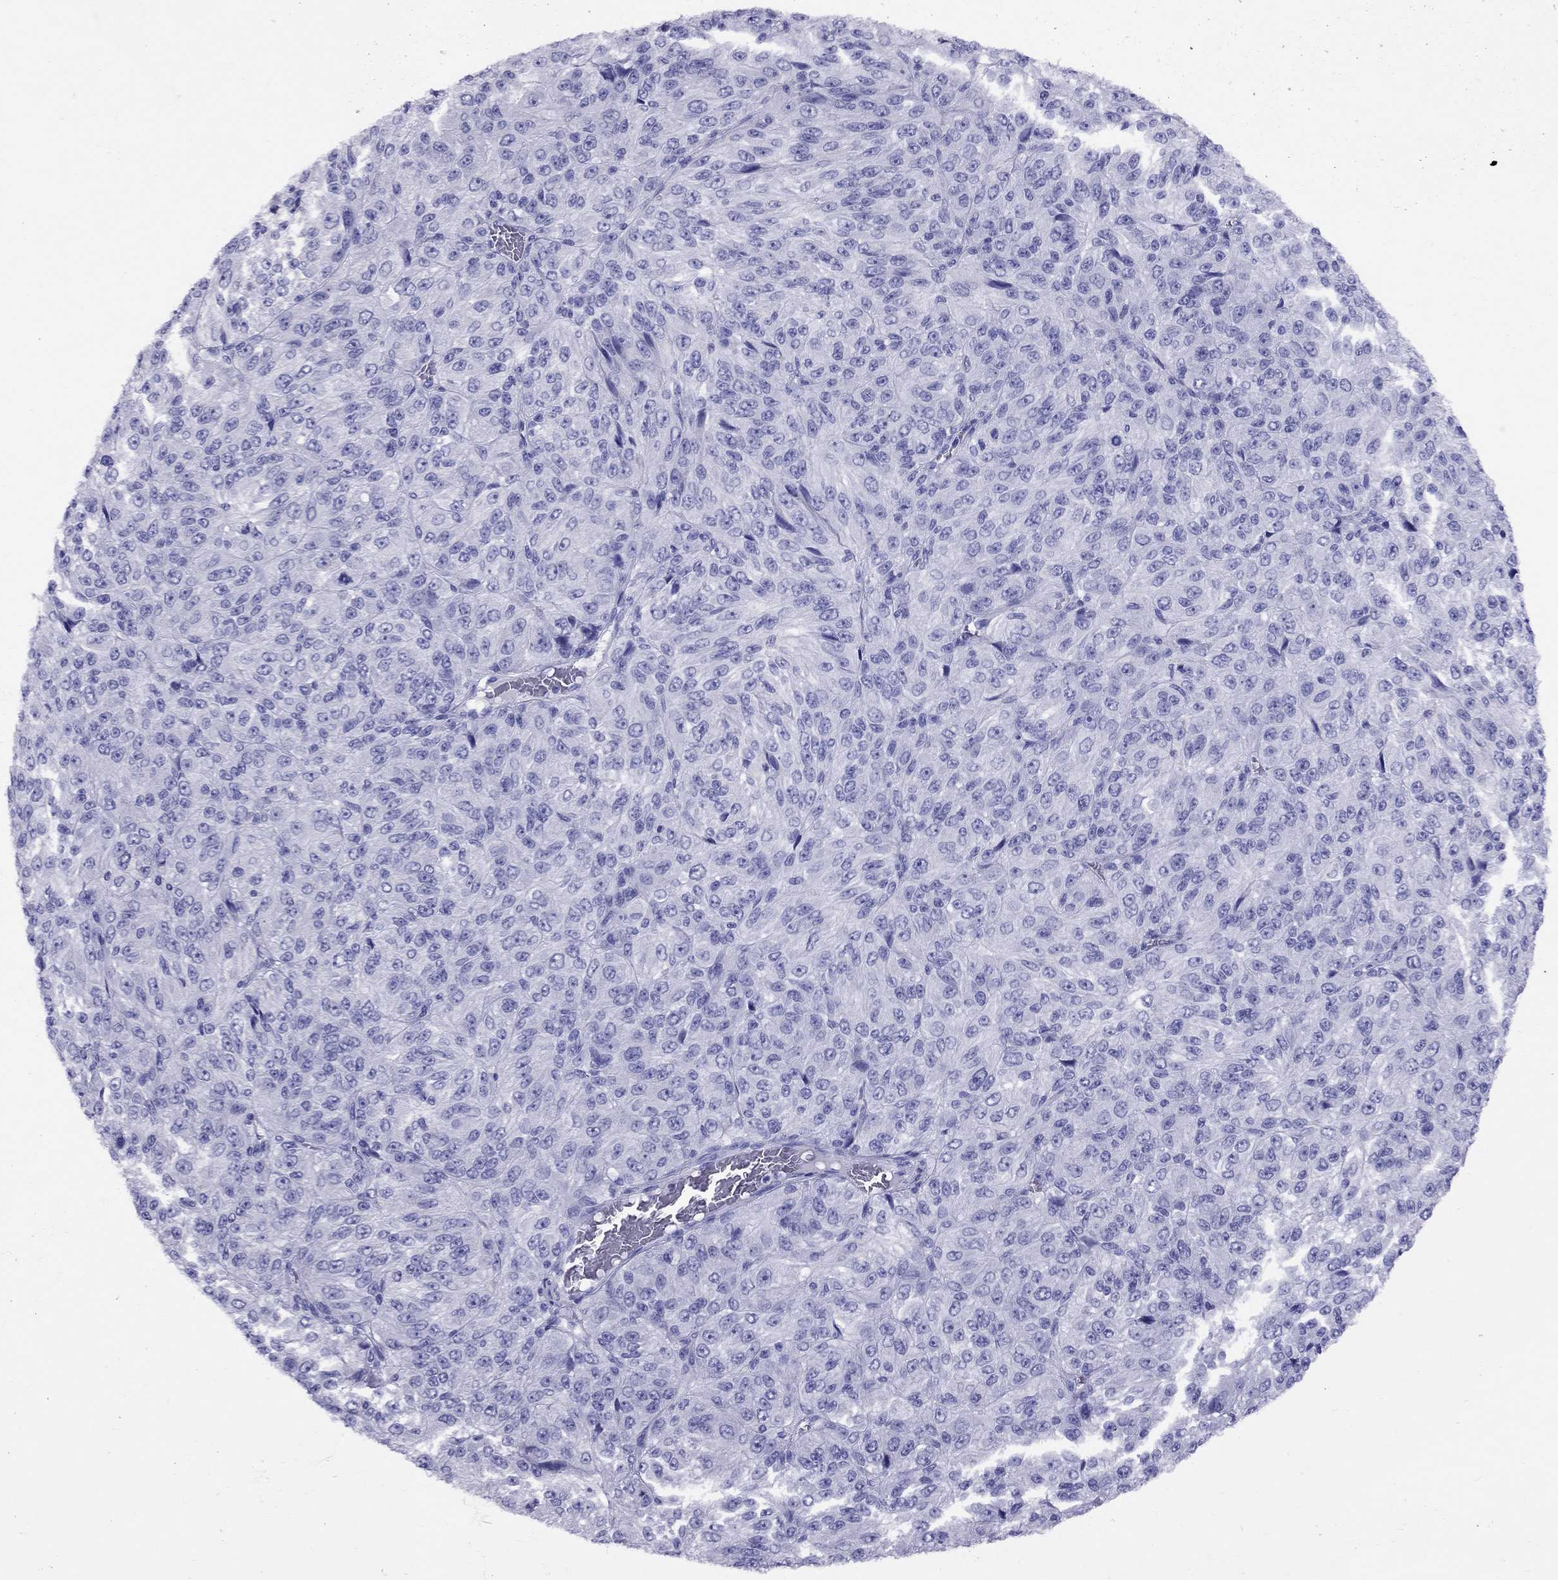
{"staining": {"intensity": "negative", "quantity": "none", "location": "none"}, "tissue": "melanoma", "cell_type": "Tumor cells", "image_type": "cancer", "snomed": [{"axis": "morphology", "description": "Malignant melanoma, Metastatic site"}, {"axis": "topography", "description": "Brain"}], "caption": "A high-resolution histopathology image shows IHC staining of malignant melanoma (metastatic site), which displays no significant staining in tumor cells. (Stains: DAB (3,3'-diaminobenzidine) immunohistochemistry with hematoxylin counter stain, Microscopy: brightfield microscopy at high magnification).", "gene": "AVPR1B", "patient": {"sex": "female", "age": 56}}